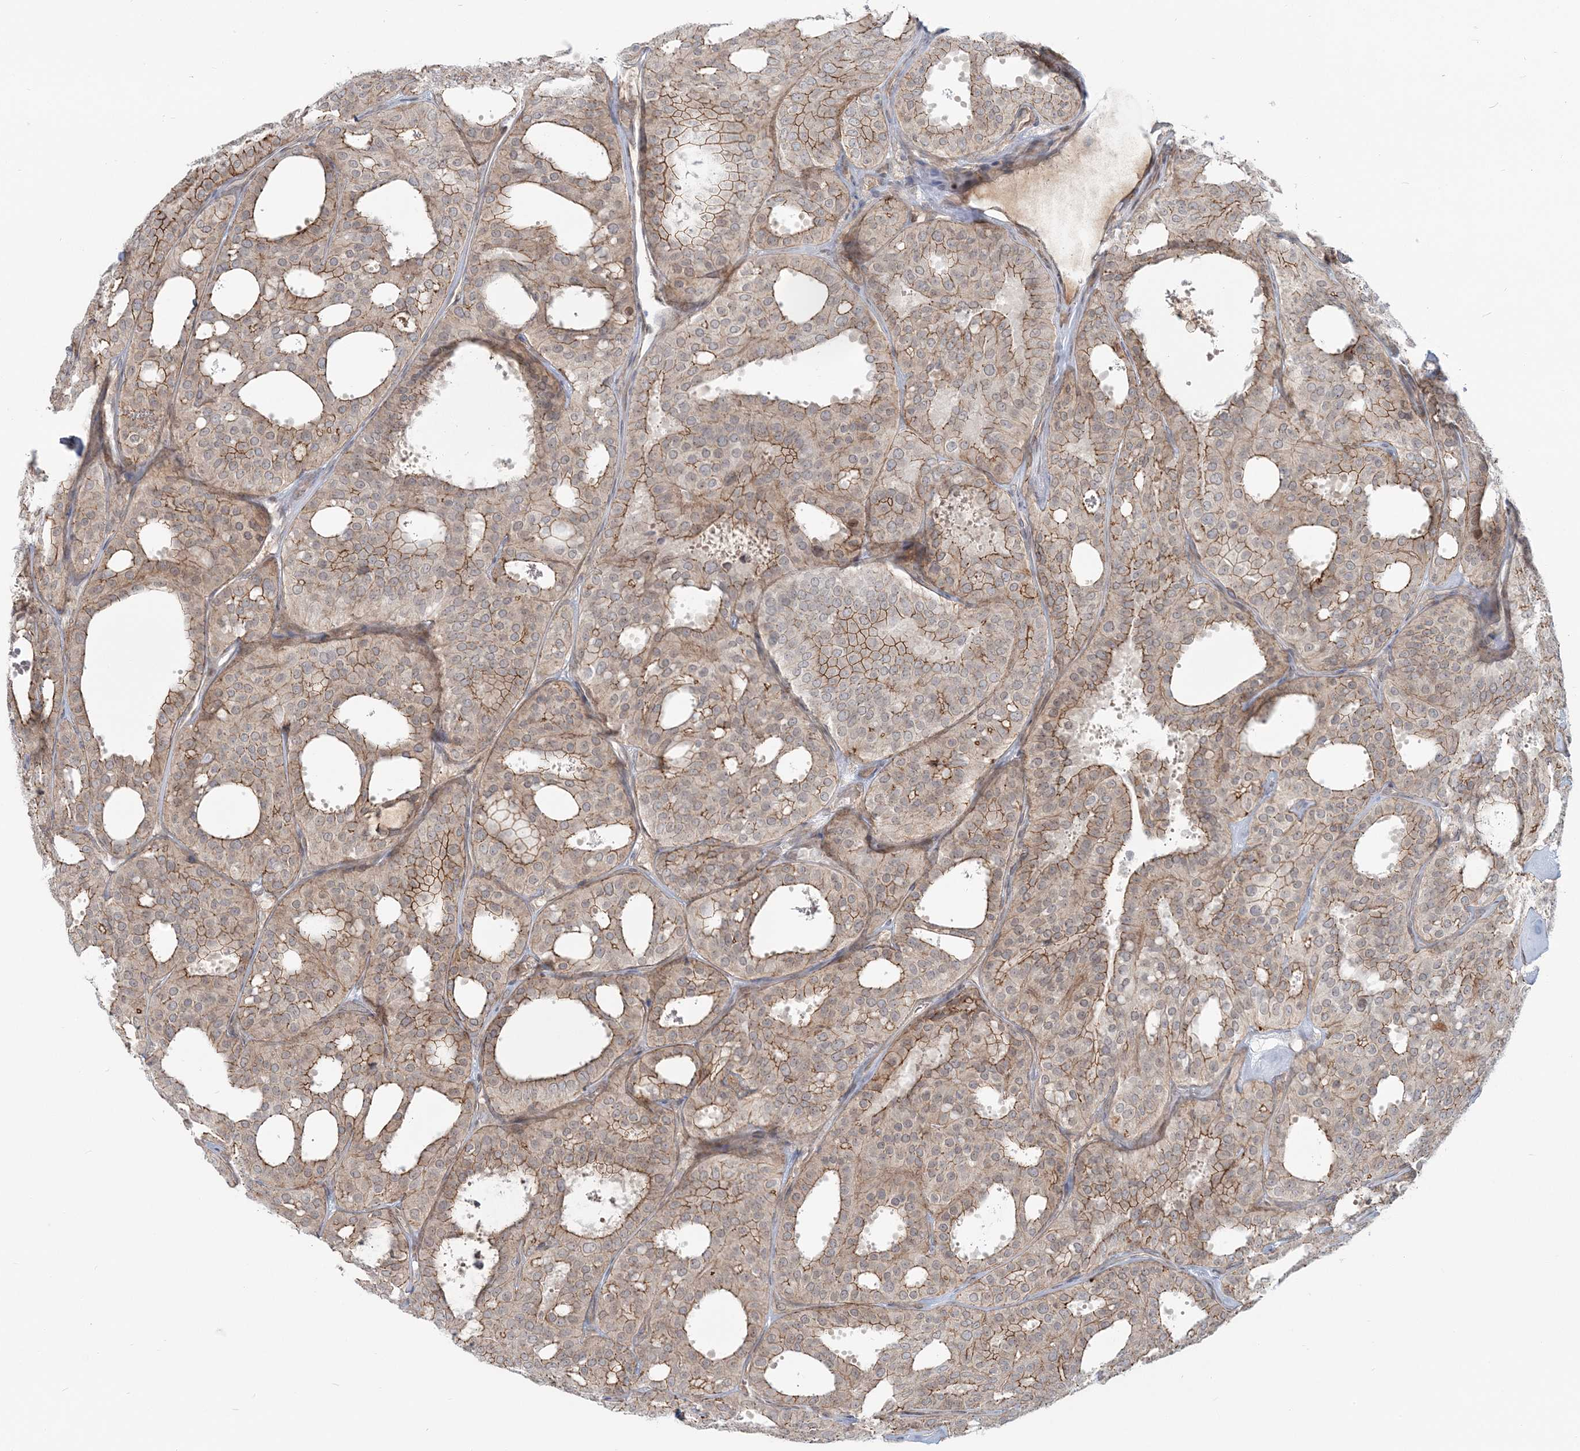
{"staining": {"intensity": "moderate", "quantity": ">75%", "location": "cytoplasmic/membranous,nuclear"}, "tissue": "thyroid cancer", "cell_type": "Tumor cells", "image_type": "cancer", "snomed": [{"axis": "morphology", "description": "Follicular adenoma carcinoma, NOS"}, {"axis": "topography", "description": "Thyroid gland"}], "caption": "Moderate cytoplasmic/membranous and nuclear protein staining is present in about >75% of tumor cells in thyroid follicular adenoma carcinoma.", "gene": "SH3PXD2A", "patient": {"sex": "male", "age": 75}}